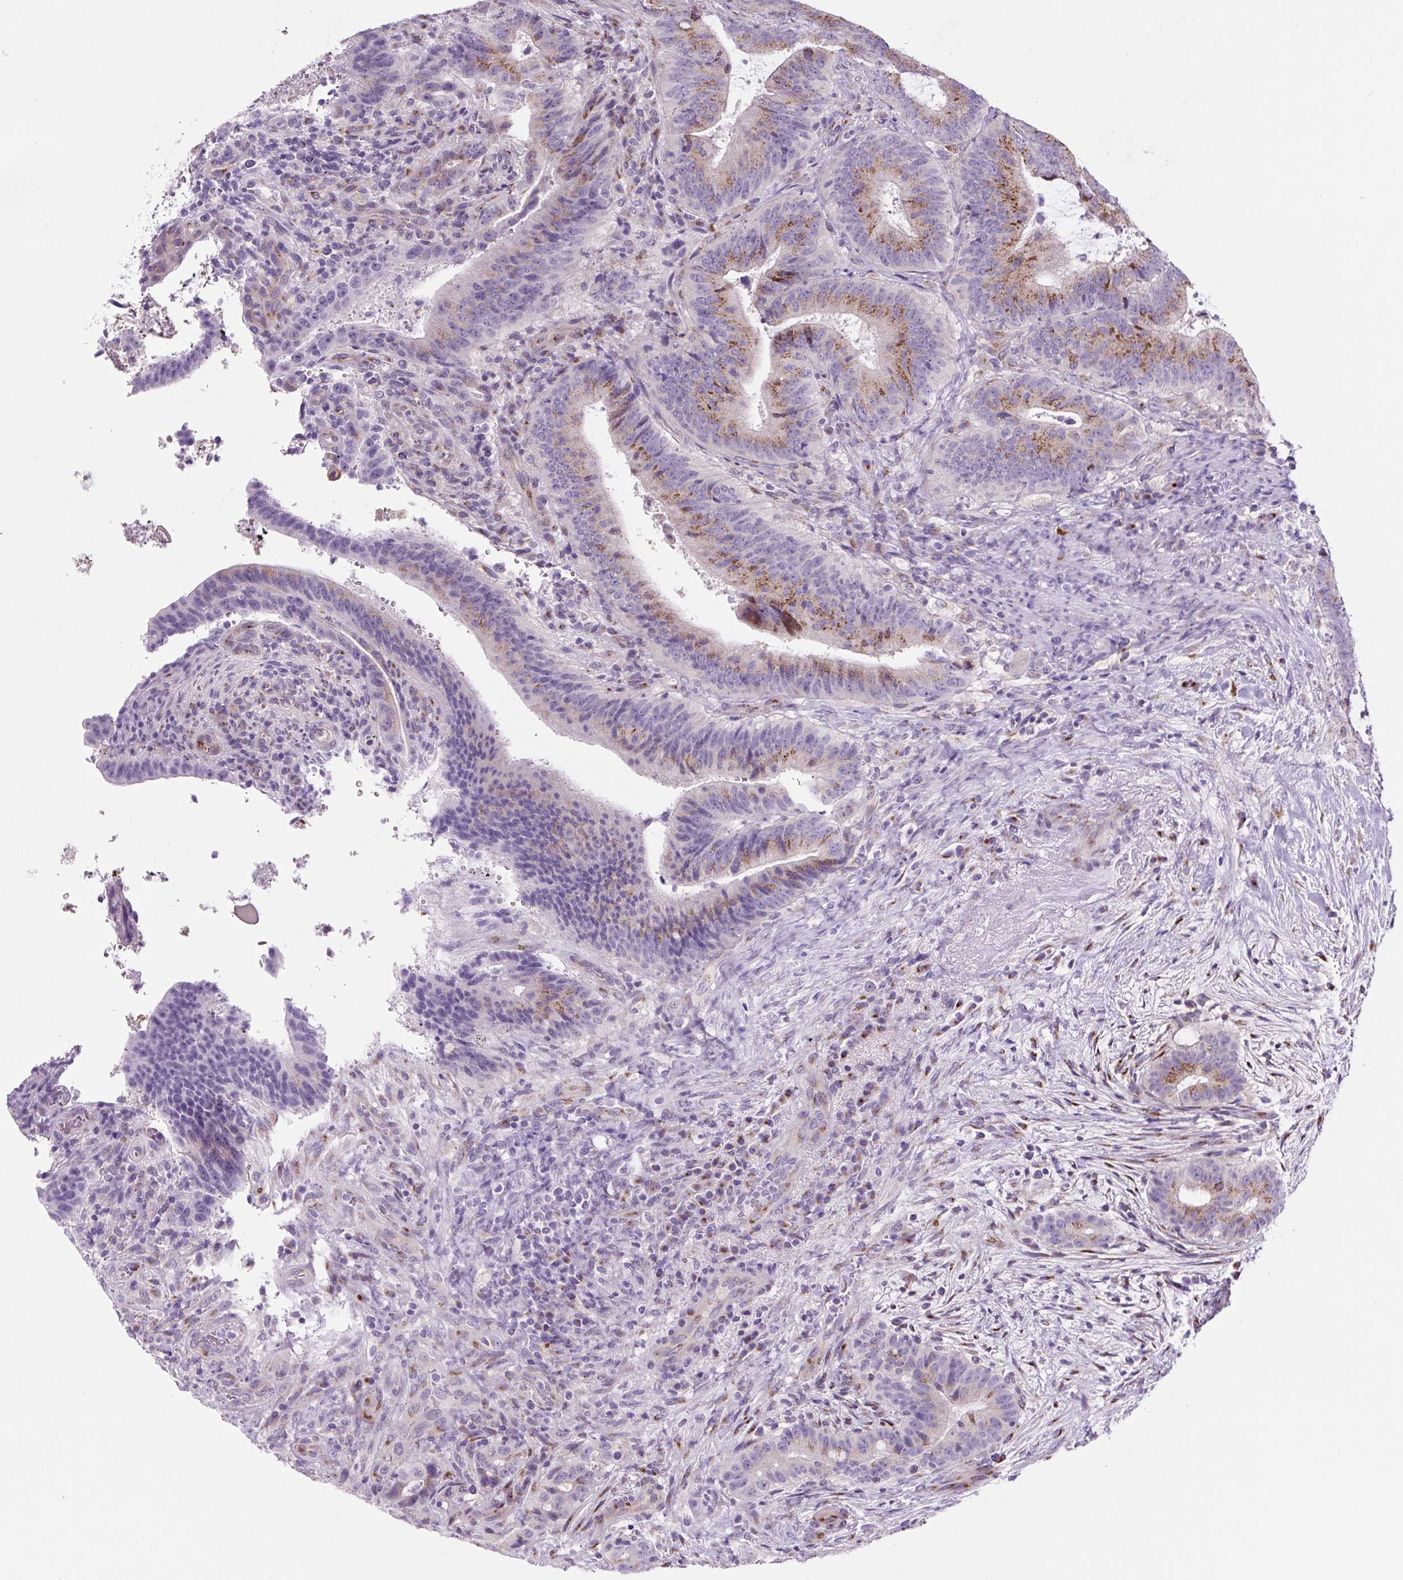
{"staining": {"intensity": "moderate", "quantity": "25%-75%", "location": "cytoplasmic/membranous"}, "tissue": "colorectal cancer", "cell_type": "Tumor cells", "image_type": "cancer", "snomed": [{"axis": "morphology", "description": "Adenocarcinoma, NOS"}, {"axis": "topography", "description": "Colon"}], "caption": "IHC image of neoplastic tissue: adenocarcinoma (colorectal) stained using immunohistochemistry (IHC) displays medium levels of moderate protein expression localized specifically in the cytoplasmic/membranous of tumor cells, appearing as a cytoplasmic/membranous brown color.", "gene": "GORASP1", "patient": {"sex": "female", "age": 43}}